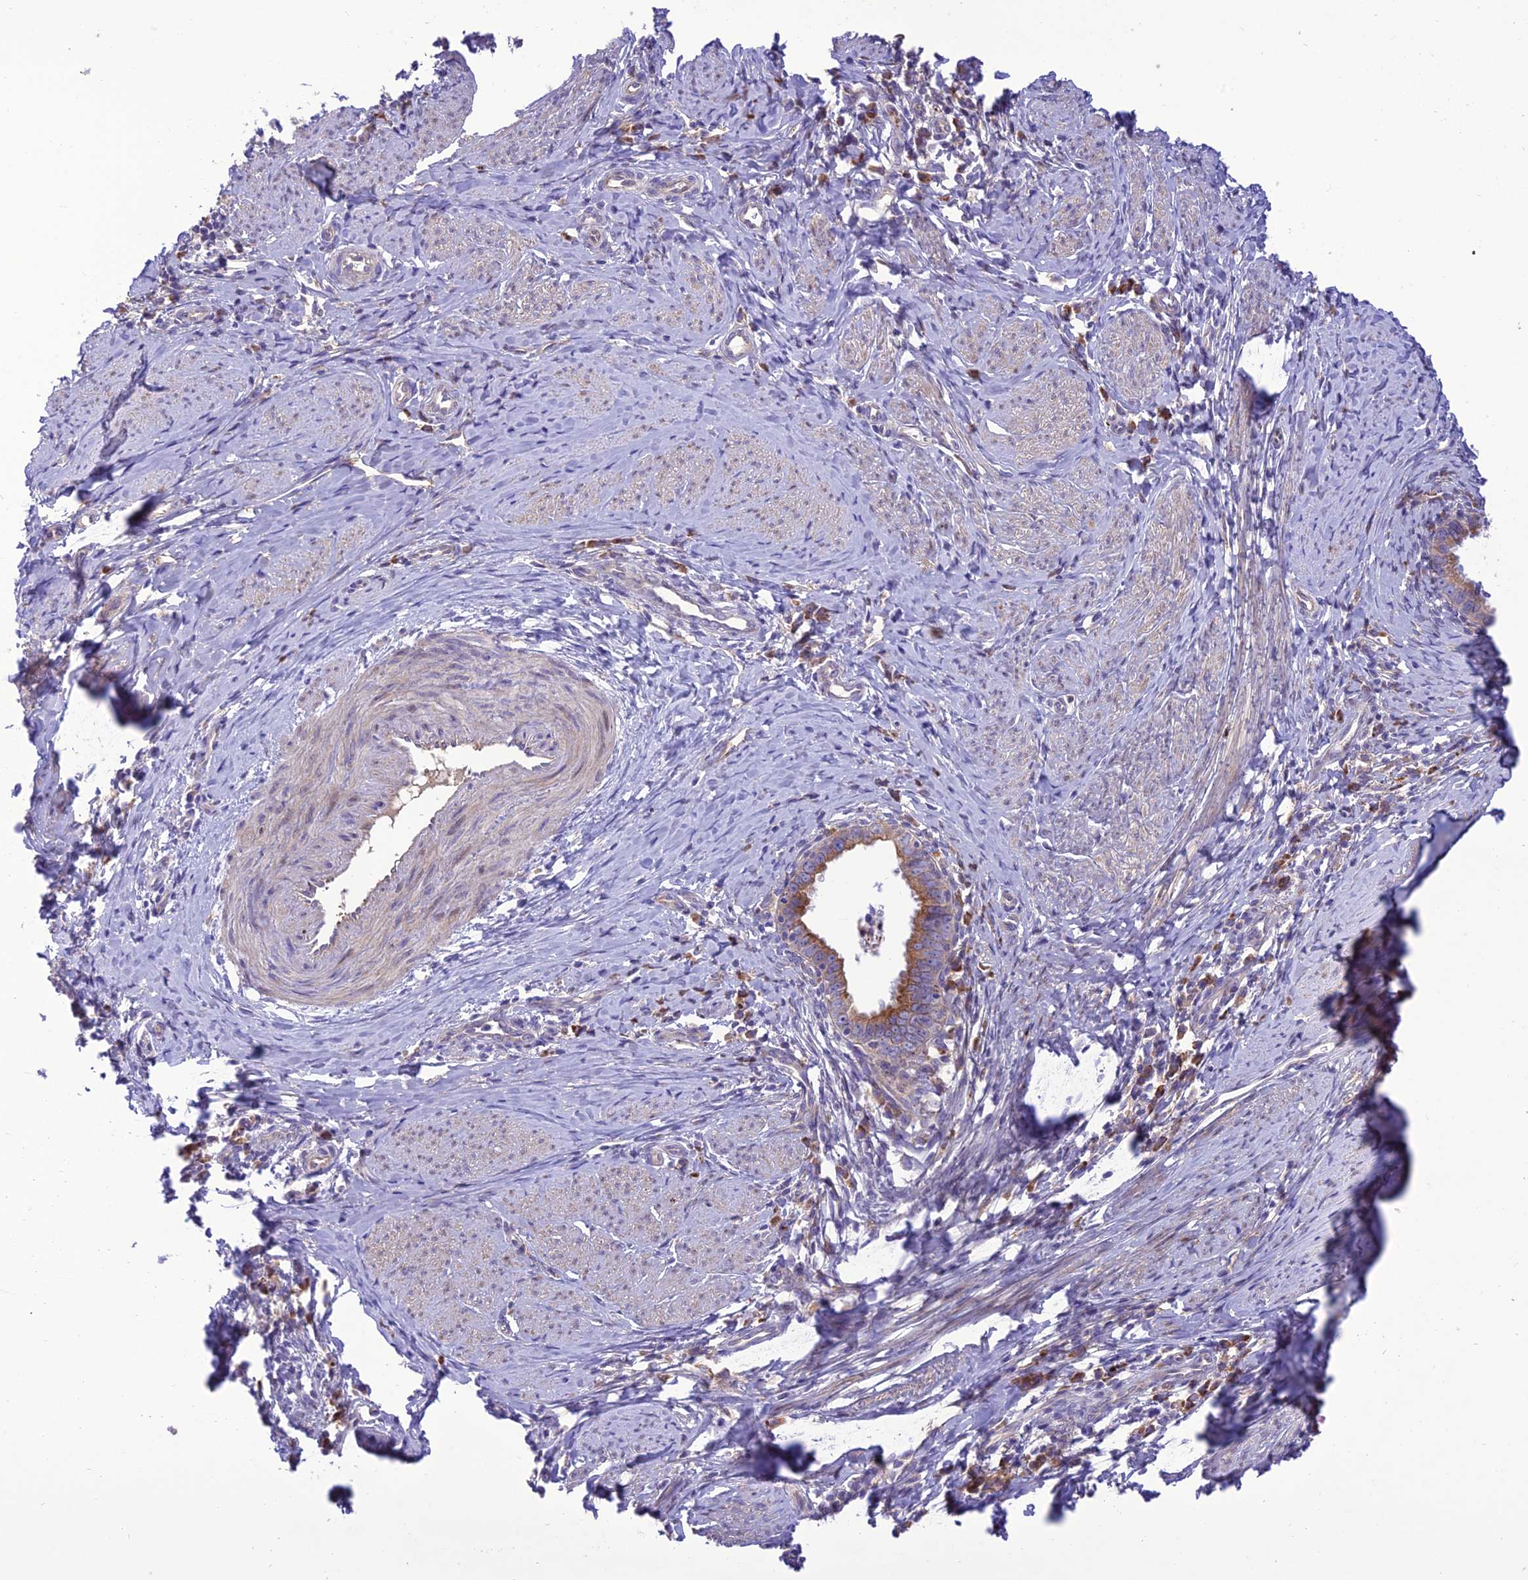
{"staining": {"intensity": "moderate", "quantity": ">75%", "location": "cytoplasmic/membranous"}, "tissue": "cervical cancer", "cell_type": "Tumor cells", "image_type": "cancer", "snomed": [{"axis": "morphology", "description": "Adenocarcinoma, NOS"}, {"axis": "topography", "description": "Cervix"}], "caption": "IHC photomicrograph of neoplastic tissue: cervical adenocarcinoma stained using immunohistochemistry (IHC) demonstrates medium levels of moderate protein expression localized specifically in the cytoplasmic/membranous of tumor cells, appearing as a cytoplasmic/membranous brown color.", "gene": "JMY", "patient": {"sex": "female", "age": 36}}